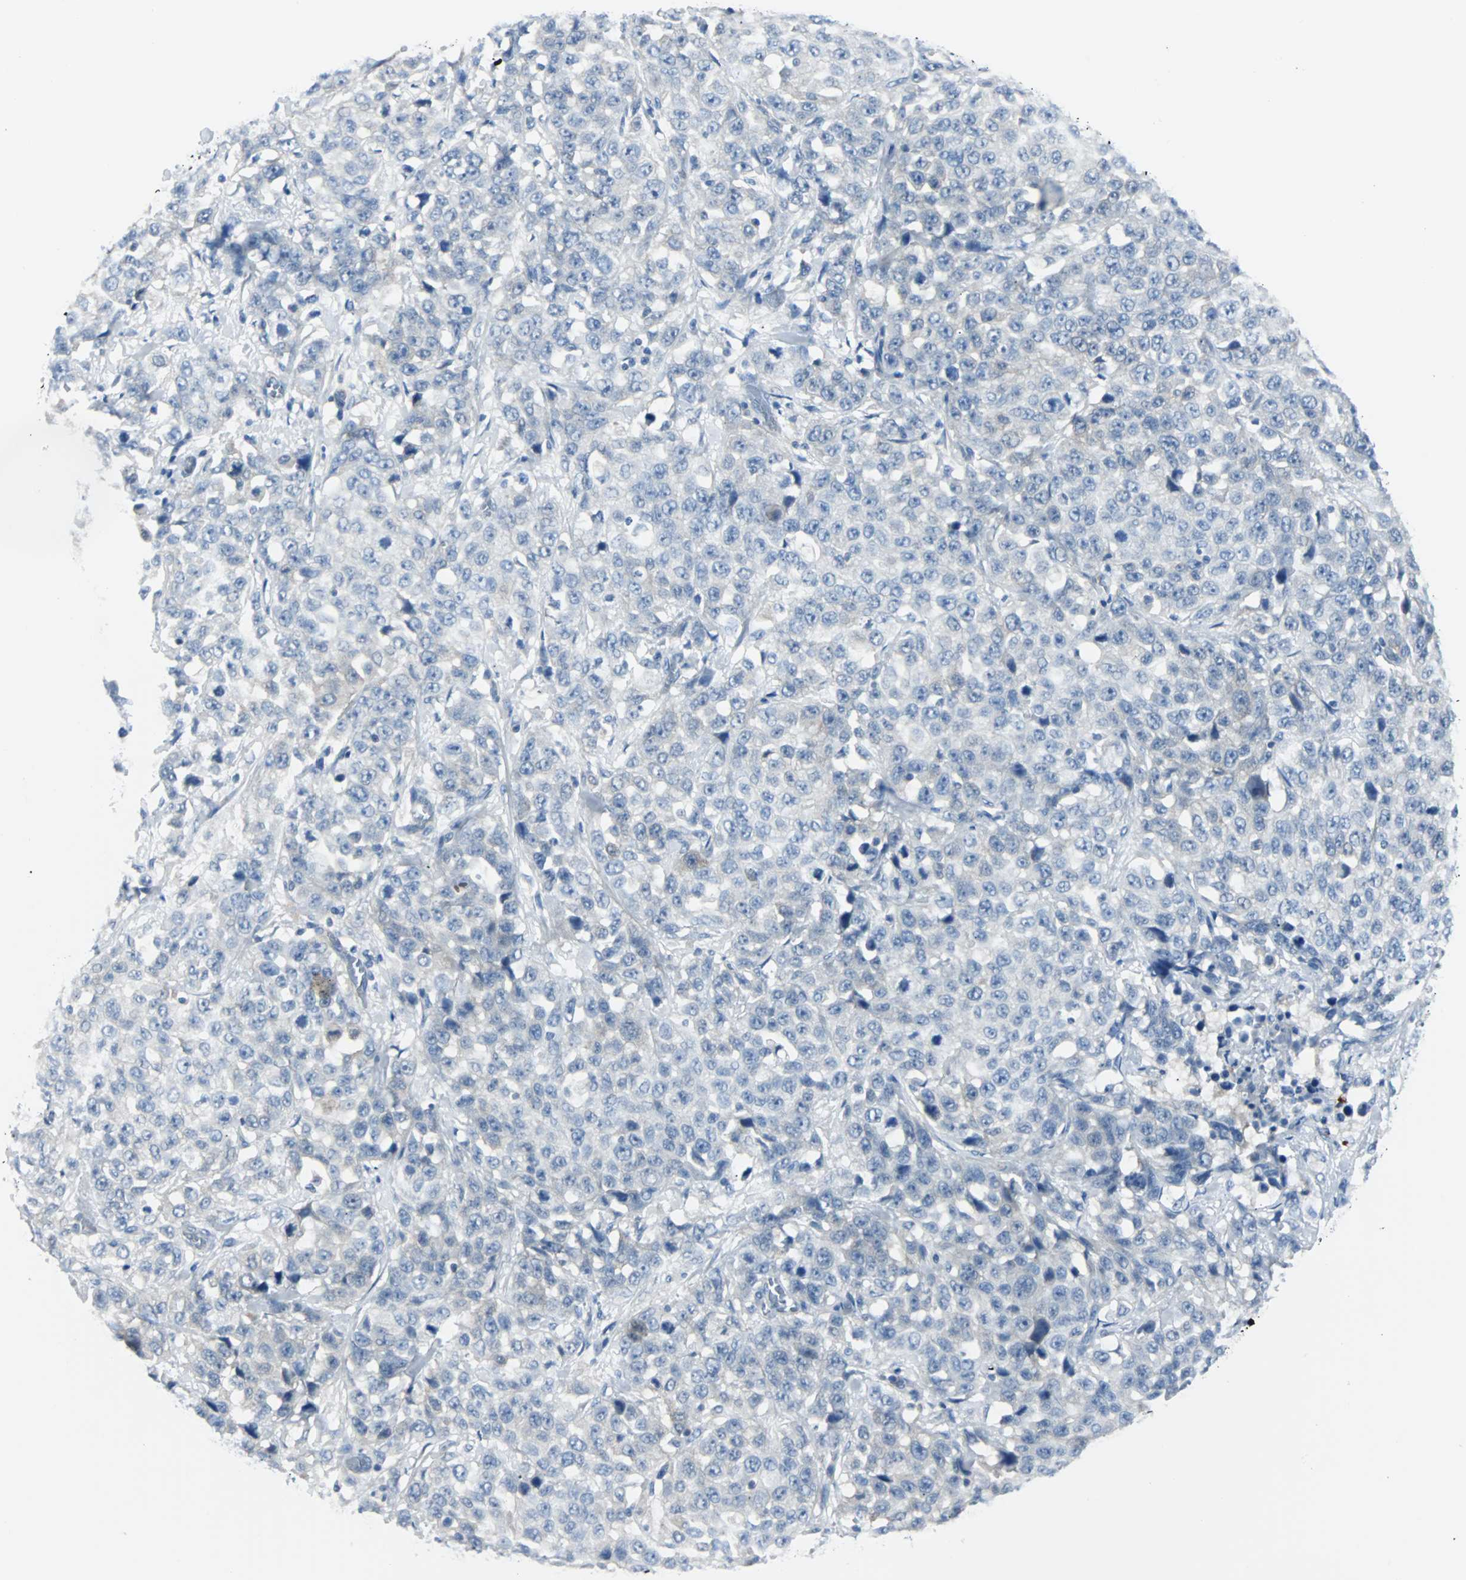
{"staining": {"intensity": "negative", "quantity": "none", "location": "none"}, "tissue": "stomach cancer", "cell_type": "Tumor cells", "image_type": "cancer", "snomed": [{"axis": "morphology", "description": "Normal tissue, NOS"}, {"axis": "morphology", "description": "Adenocarcinoma, NOS"}, {"axis": "topography", "description": "Stomach"}], "caption": "IHC micrograph of neoplastic tissue: human stomach cancer (adenocarcinoma) stained with DAB exhibits no significant protein staining in tumor cells.", "gene": "RASA1", "patient": {"sex": "male", "age": 48}}